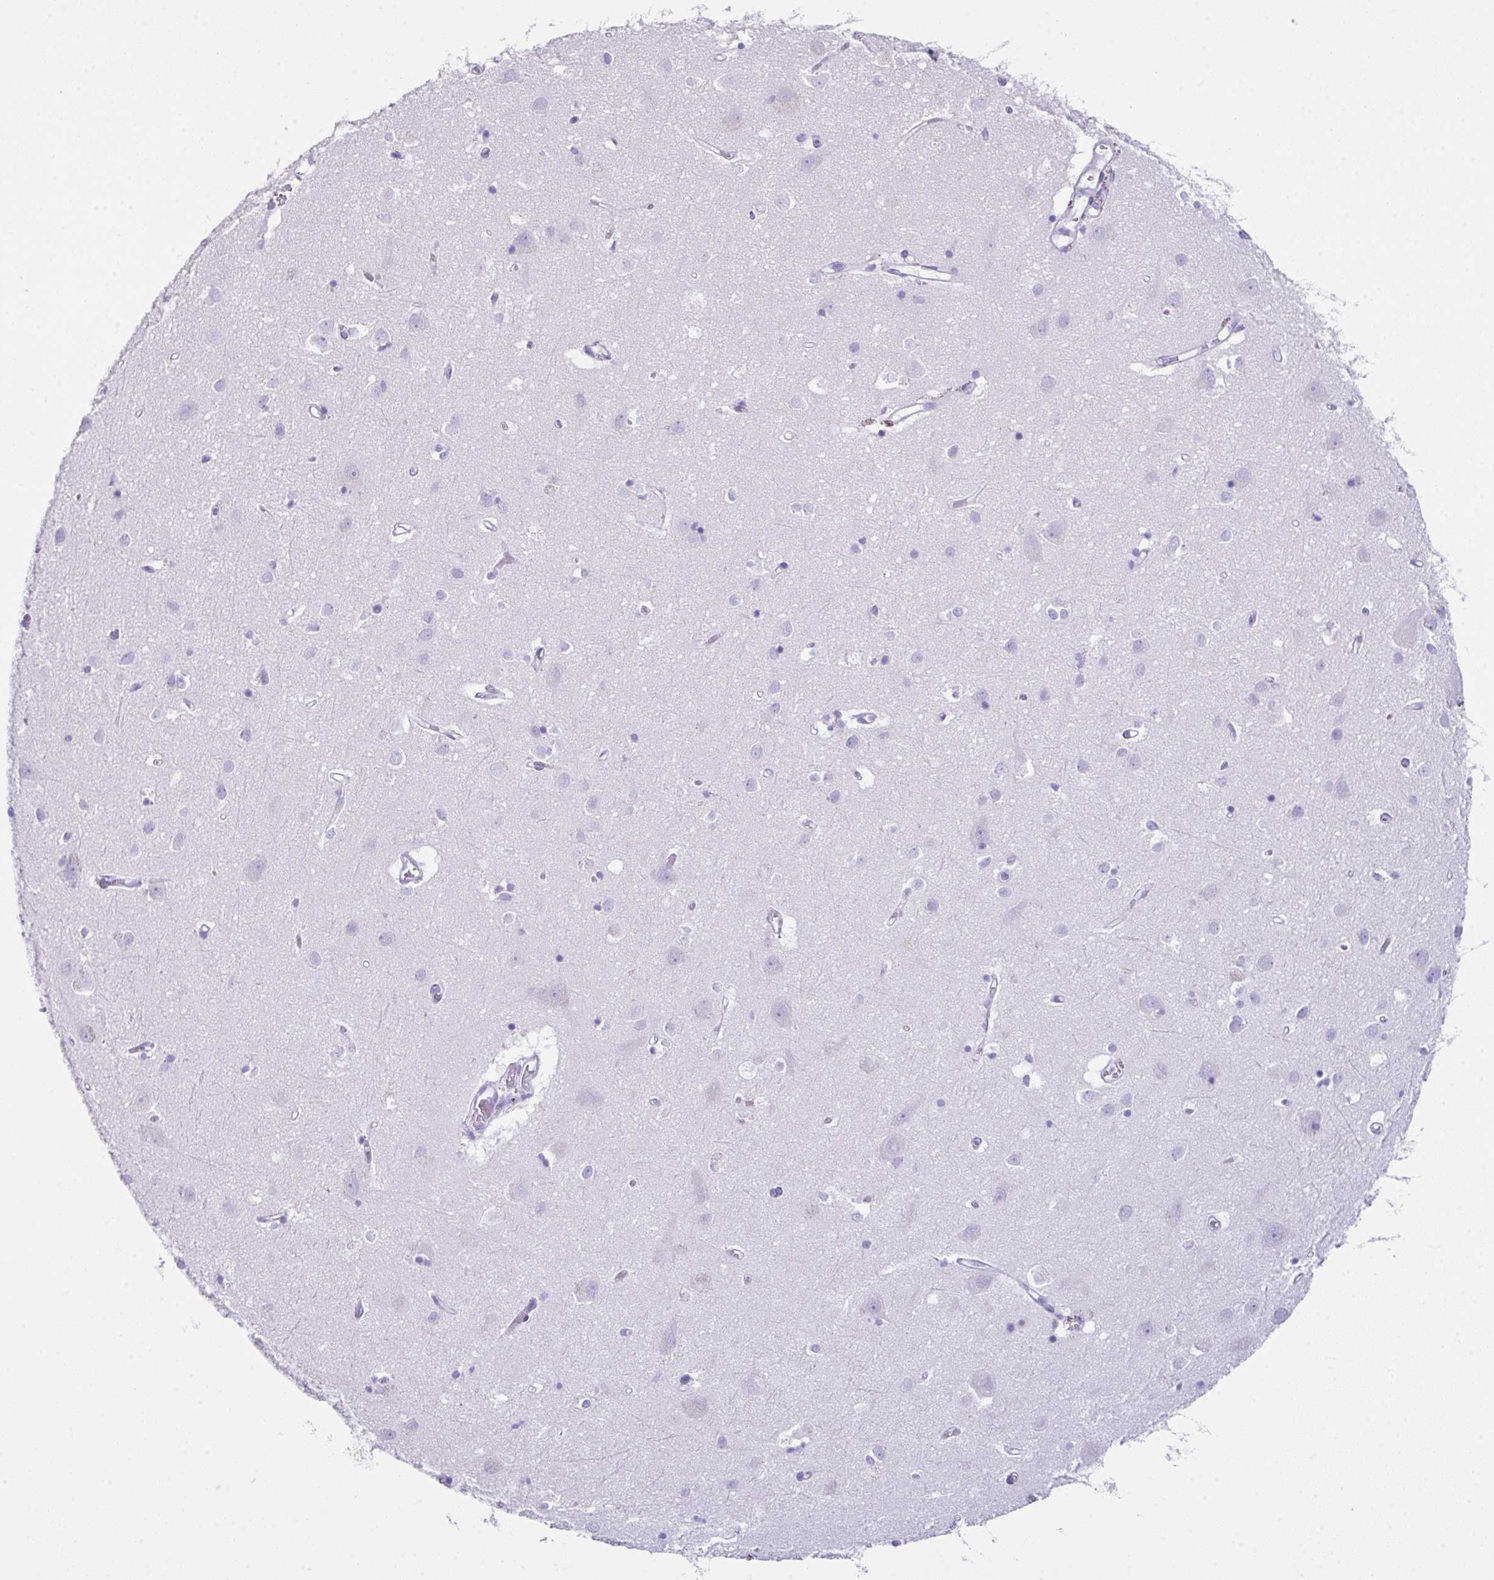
{"staining": {"intensity": "negative", "quantity": "none", "location": "none"}, "tissue": "cerebral cortex", "cell_type": "Endothelial cells", "image_type": "normal", "snomed": [{"axis": "morphology", "description": "Normal tissue, NOS"}, {"axis": "topography", "description": "Cerebral cortex"}], "caption": "This is an immunohistochemistry (IHC) image of normal cerebral cortex. There is no staining in endothelial cells.", "gene": "LGALS4", "patient": {"sex": "male", "age": 70}}